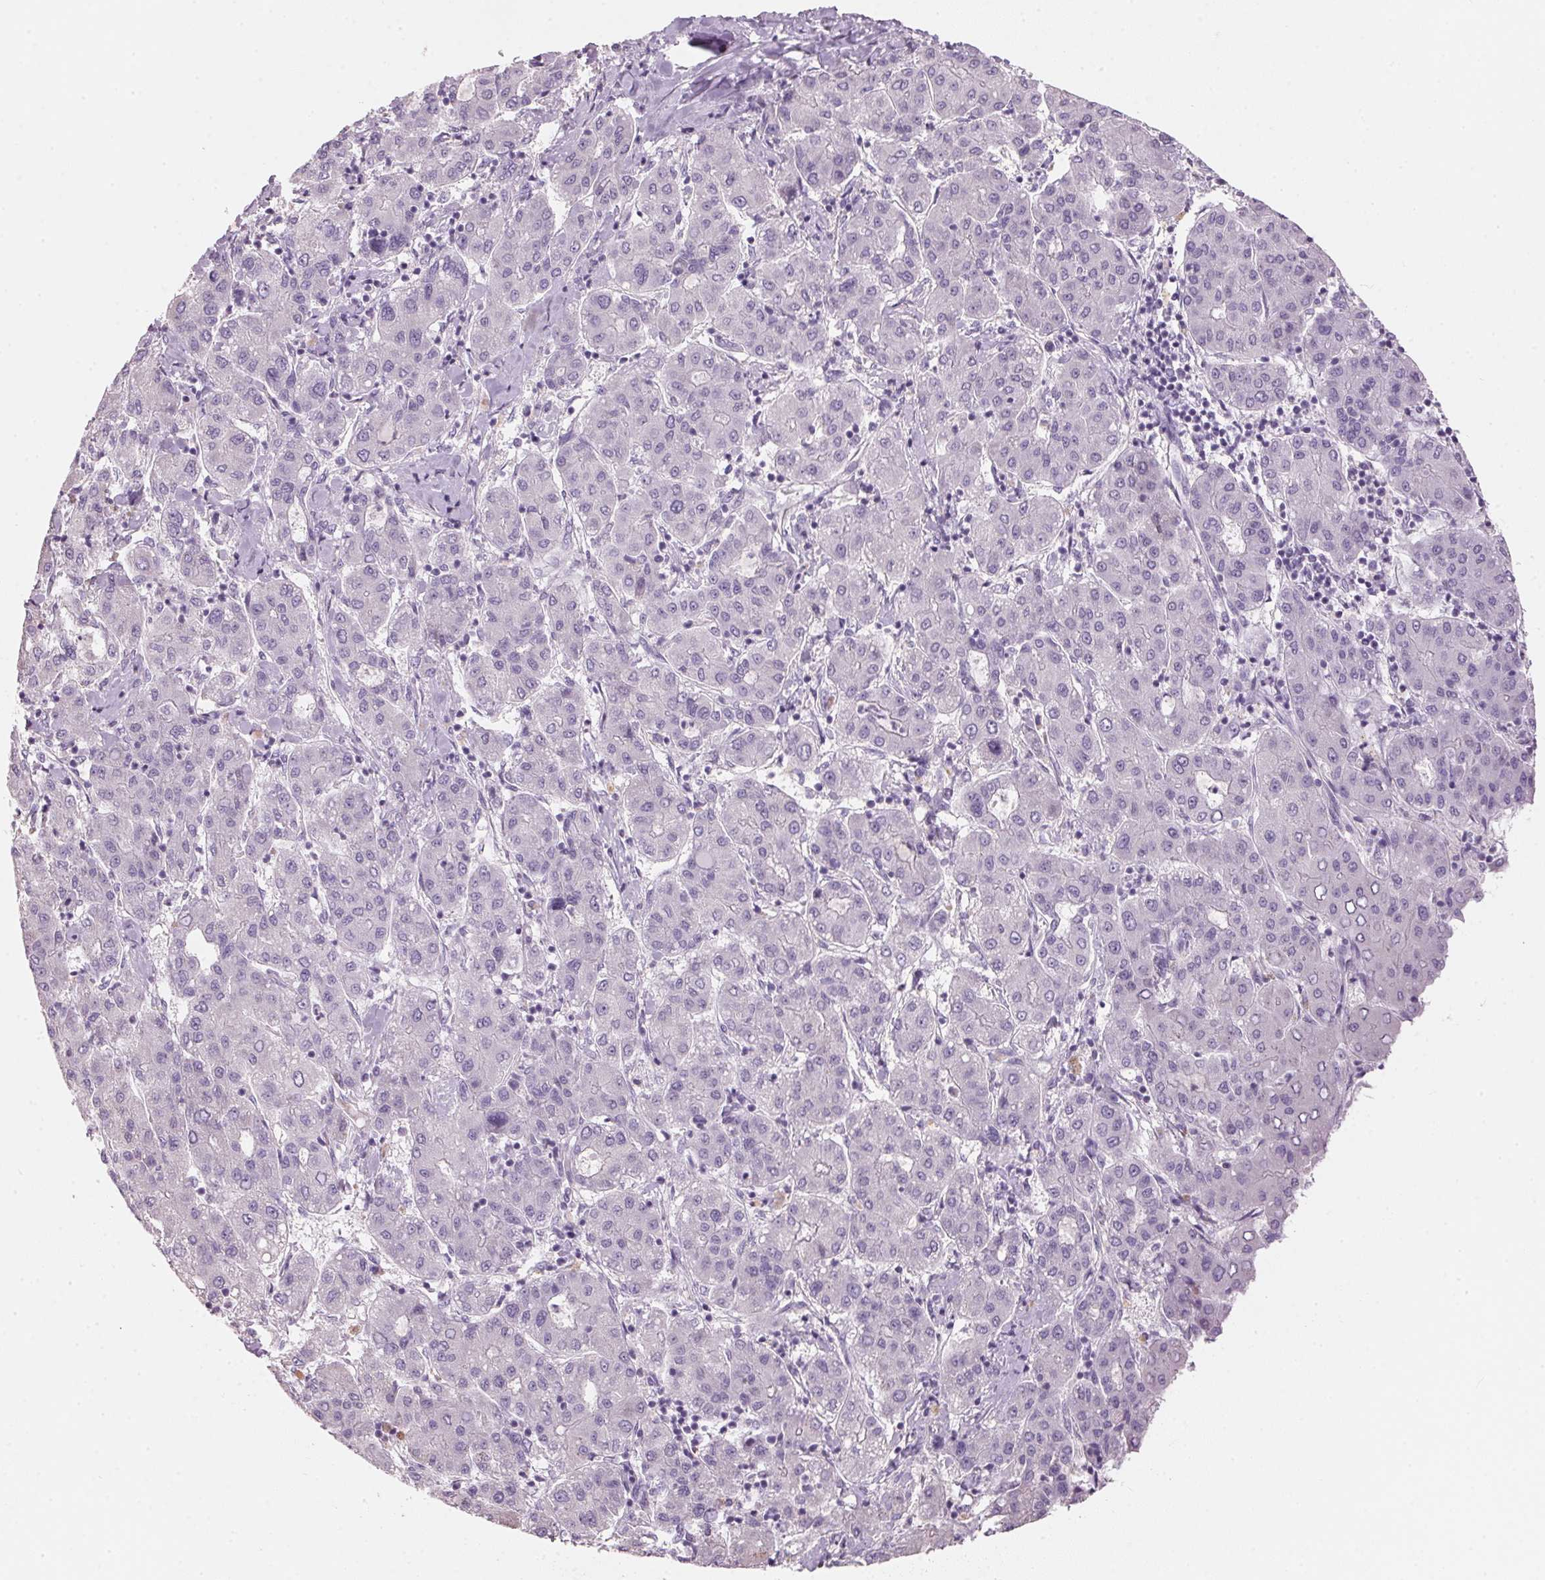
{"staining": {"intensity": "negative", "quantity": "none", "location": "none"}, "tissue": "liver cancer", "cell_type": "Tumor cells", "image_type": "cancer", "snomed": [{"axis": "morphology", "description": "Carcinoma, Hepatocellular, NOS"}, {"axis": "topography", "description": "Liver"}], "caption": "Micrograph shows no protein staining in tumor cells of liver hepatocellular carcinoma tissue.", "gene": "HSD17B1", "patient": {"sex": "male", "age": 65}}